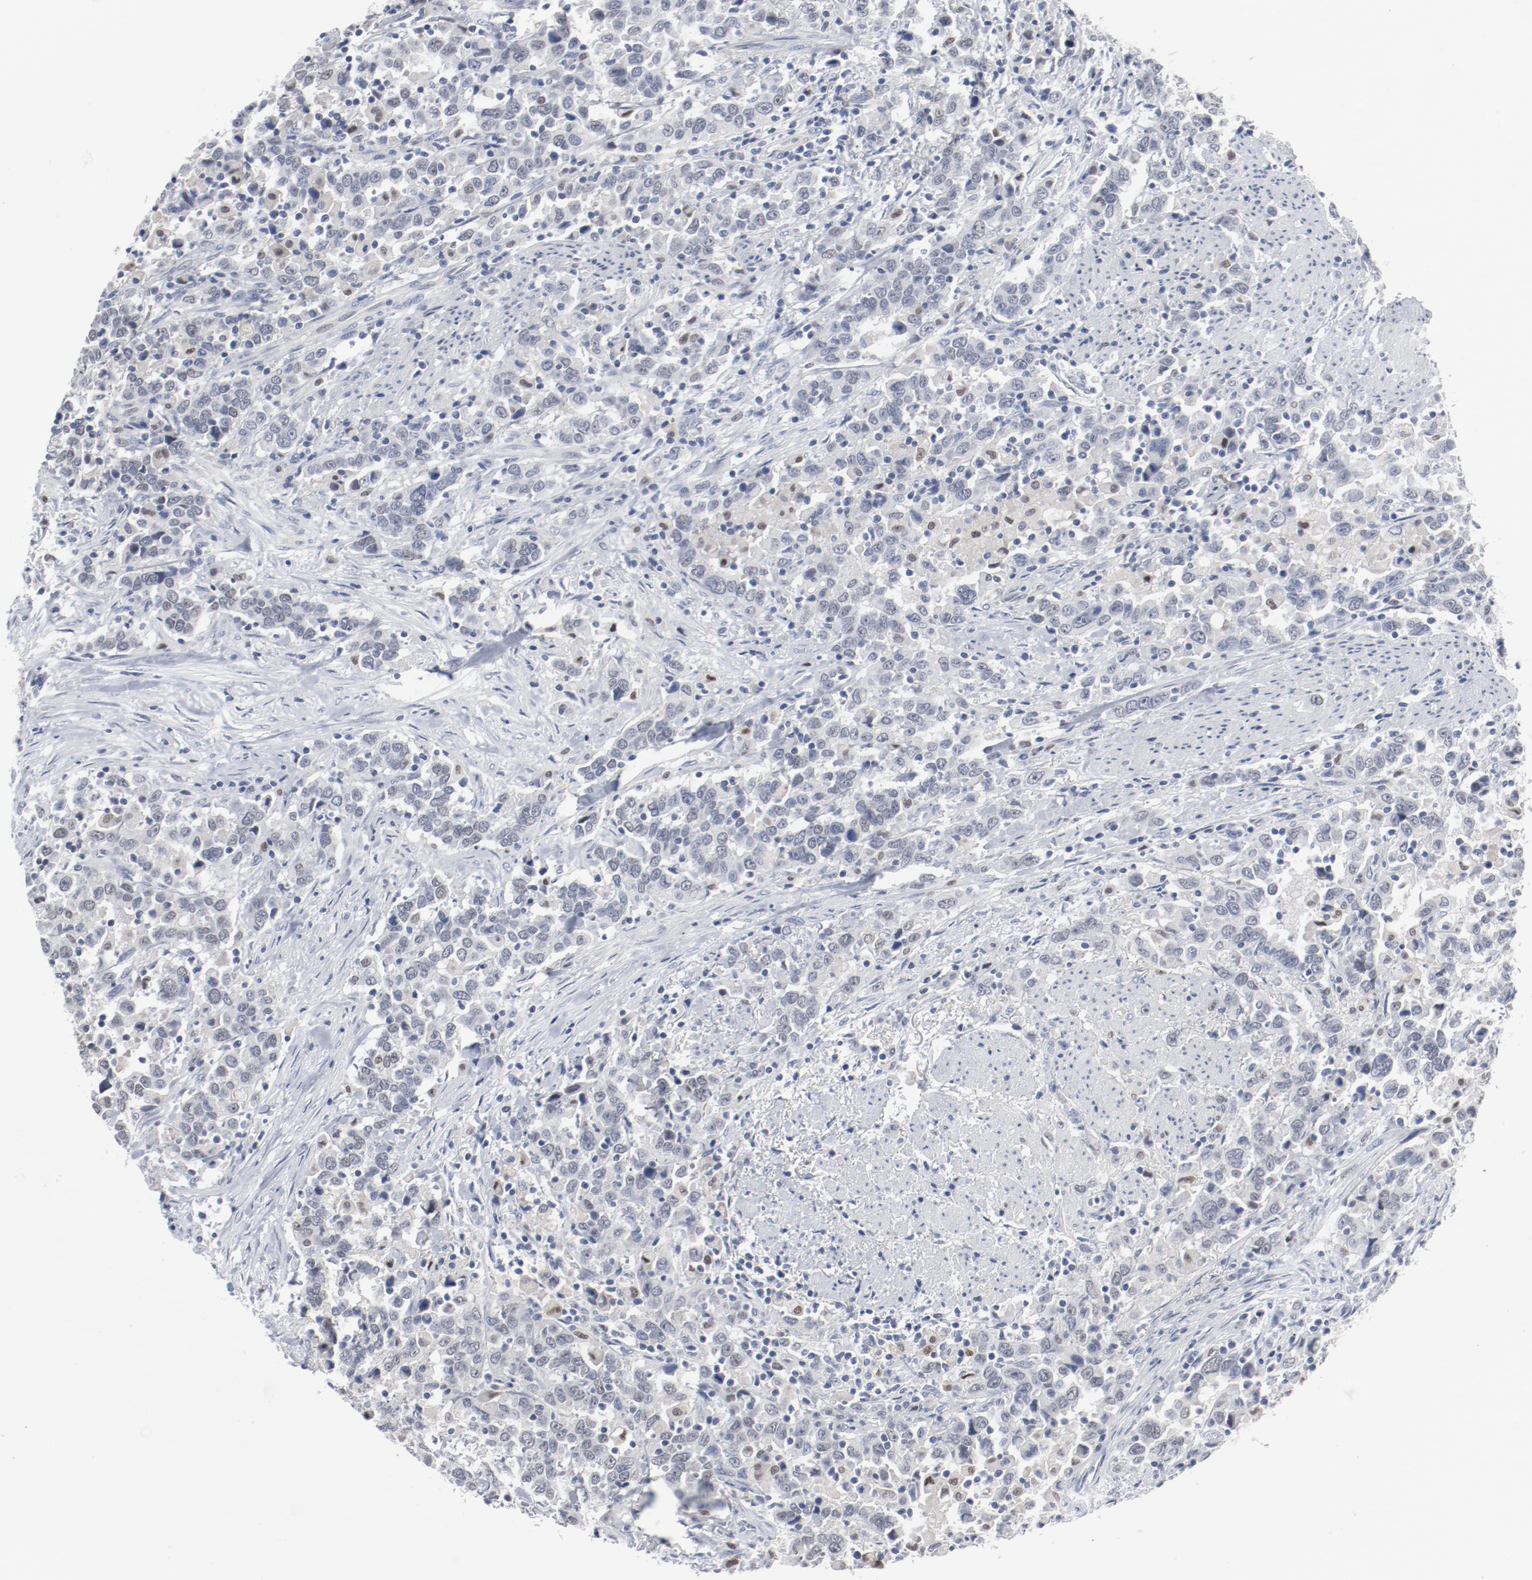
{"staining": {"intensity": "negative", "quantity": "none", "location": "none"}, "tissue": "urothelial cancer", "cell_type": "Tumor cells", "image_type": "cancer", "snomed": [{"axis": "morphology", "description": "Urothelial carcinoma, High grade"}, {"axis": "topography", "description": "Urinary bladder"}], "caption": "Protein analysis of urothelial carcinoma (high-grade) shows no significant expression in tumor cells.", "gene": "FOXN2", "patient": {"sex": "male", "age": 61}}